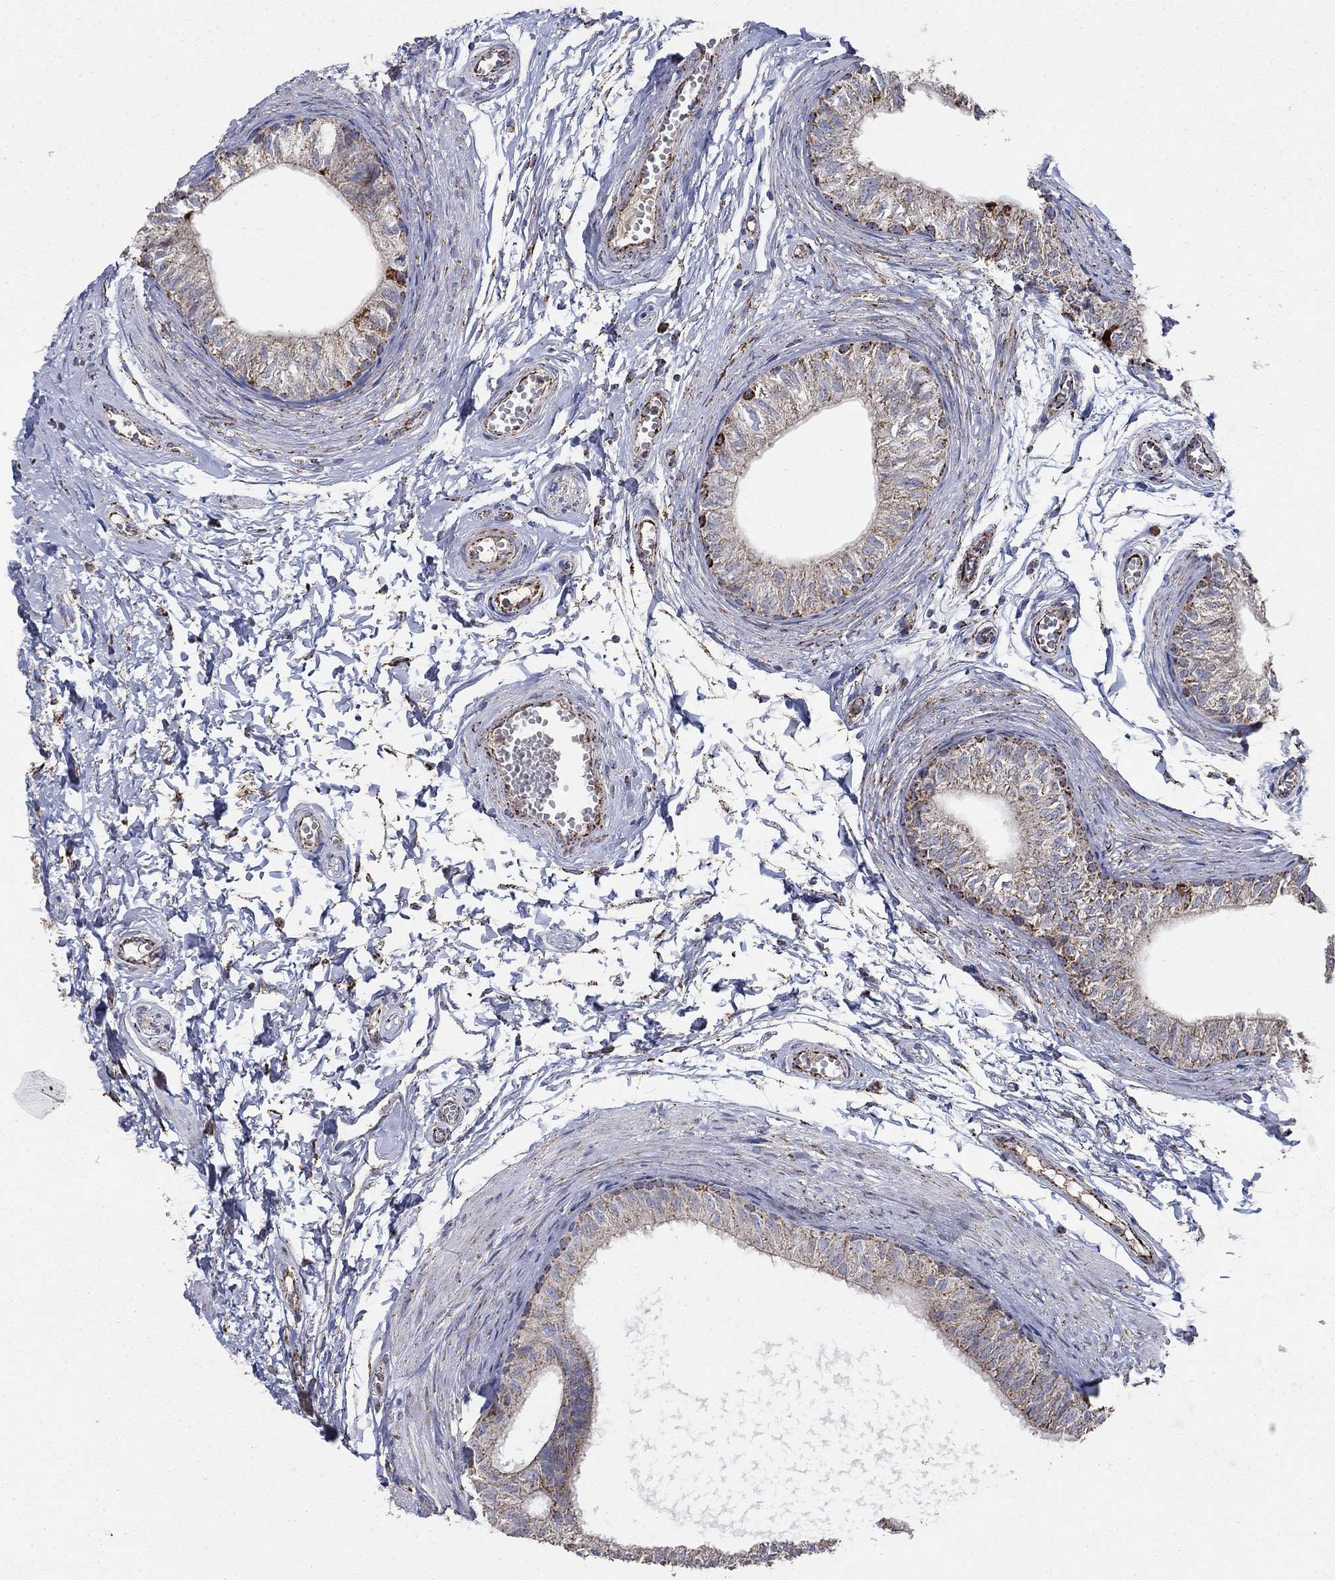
{"staining": {"intensity": "strong", "quantity": "<25%", "location": "cytoplasmic/membranous"}, "tissue": "epididymis", "cell_type": "Glandular cells", "image_type": "normal", "snomed": [{"axis": "morphology", "description": "Normal tissue, NOS"}, {"axis": "topography", "description": "Epididymis"}], "caption": "Strong cytoplasmic/membranous protein staining is appreciated in about <25% of glandular cells in epididymis. The staining is performed using DAB brown chromogen to label protein expression. The nuclei are counter-stained blue using hematoxylin.", "gene": "PNPLA2", "patient": {"sex": "male", "age": 22}}